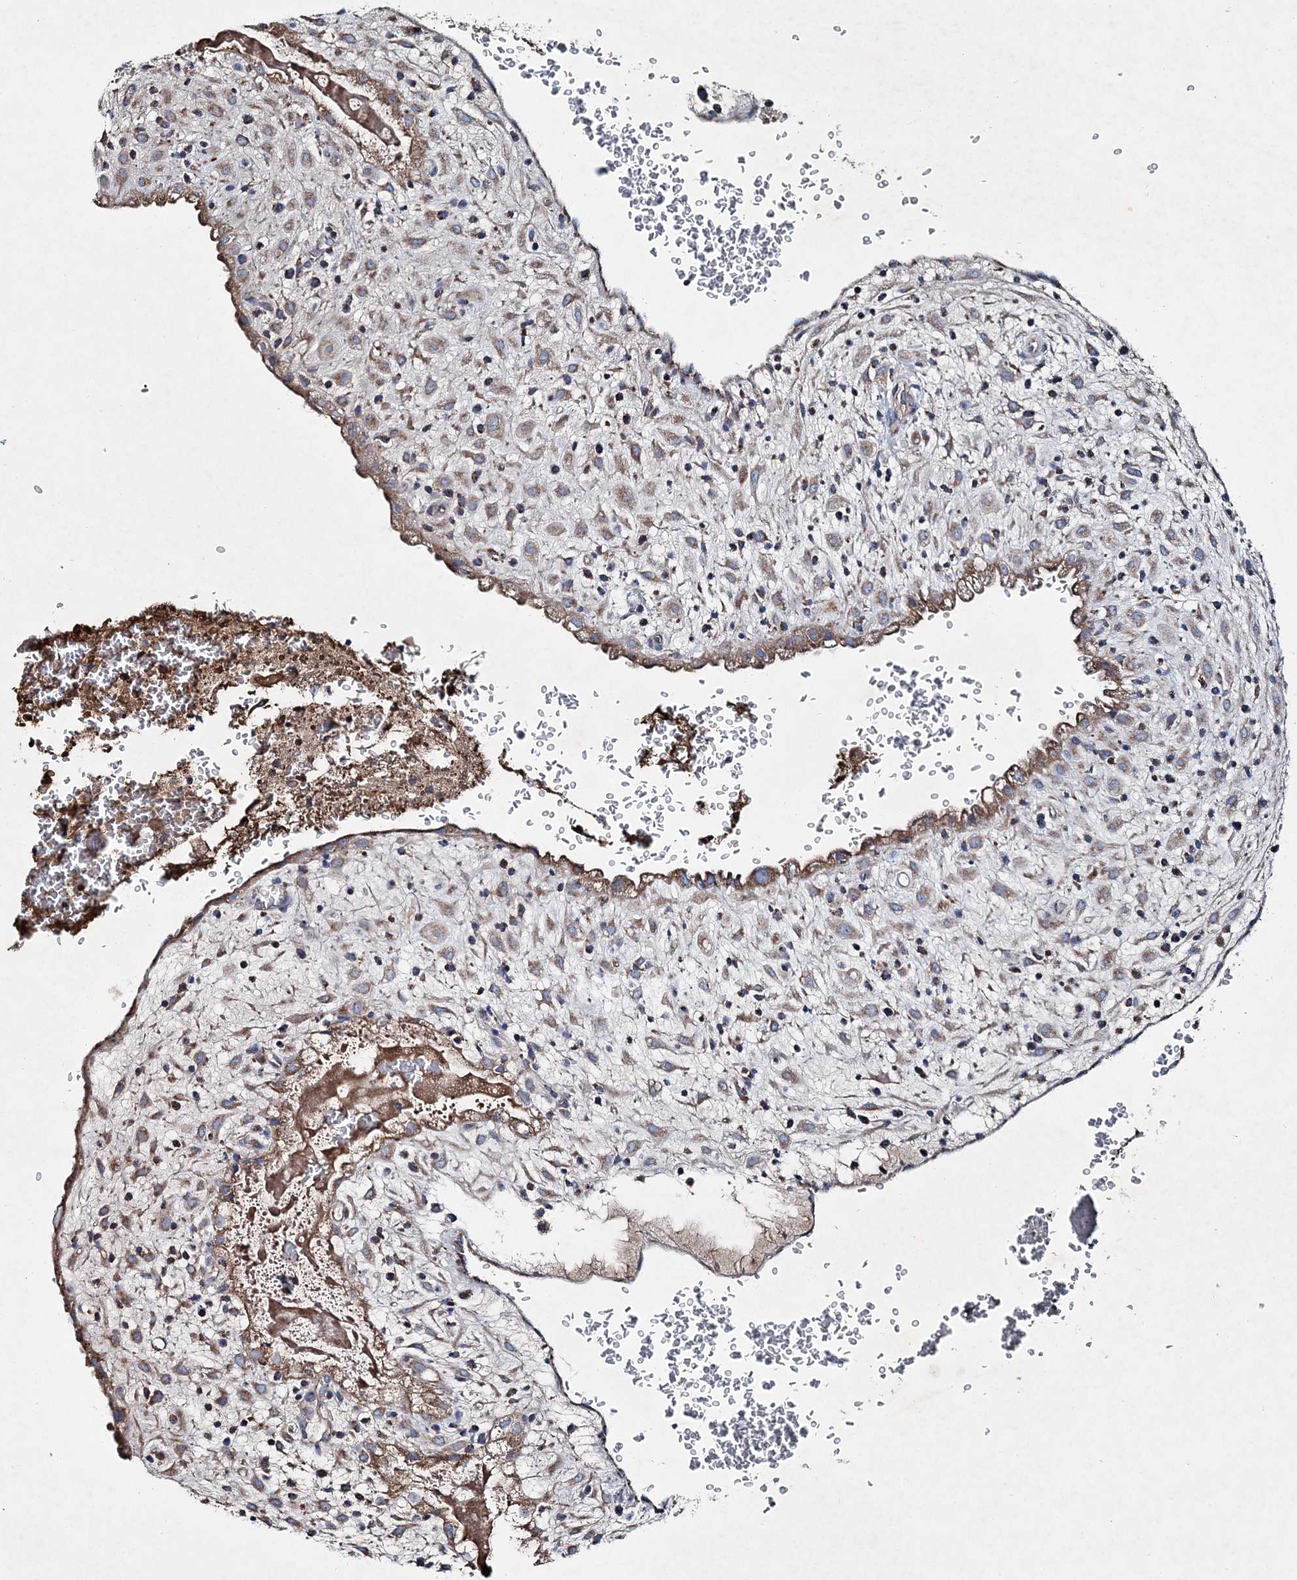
{"staining": {"intensity": "weak", "quantity": ">75%", "location": "cytoplasmic/membranous"}, "tissue": "placenta", "cell_type": "Decidual cells", "image_type": "normal", "snomed": [{"axis": "morphology", "description": "Normal tissue, NOS"}, {"axis": "topography", "description": "Placenta"}], "caption": "A high-resolution image shows IHC staining of unremarkable placenta, which shows weak cytoplasmic/membranous staining in approximately >75% of decidual cells. (Stains: DAB (3,3'-diaminobenzidine) in brown, nuclei in blue, Microscopy: brightfield microscopy at high magnification).", "gene": "SPAG16", "patient": {"sex": "female", "age": 35}}